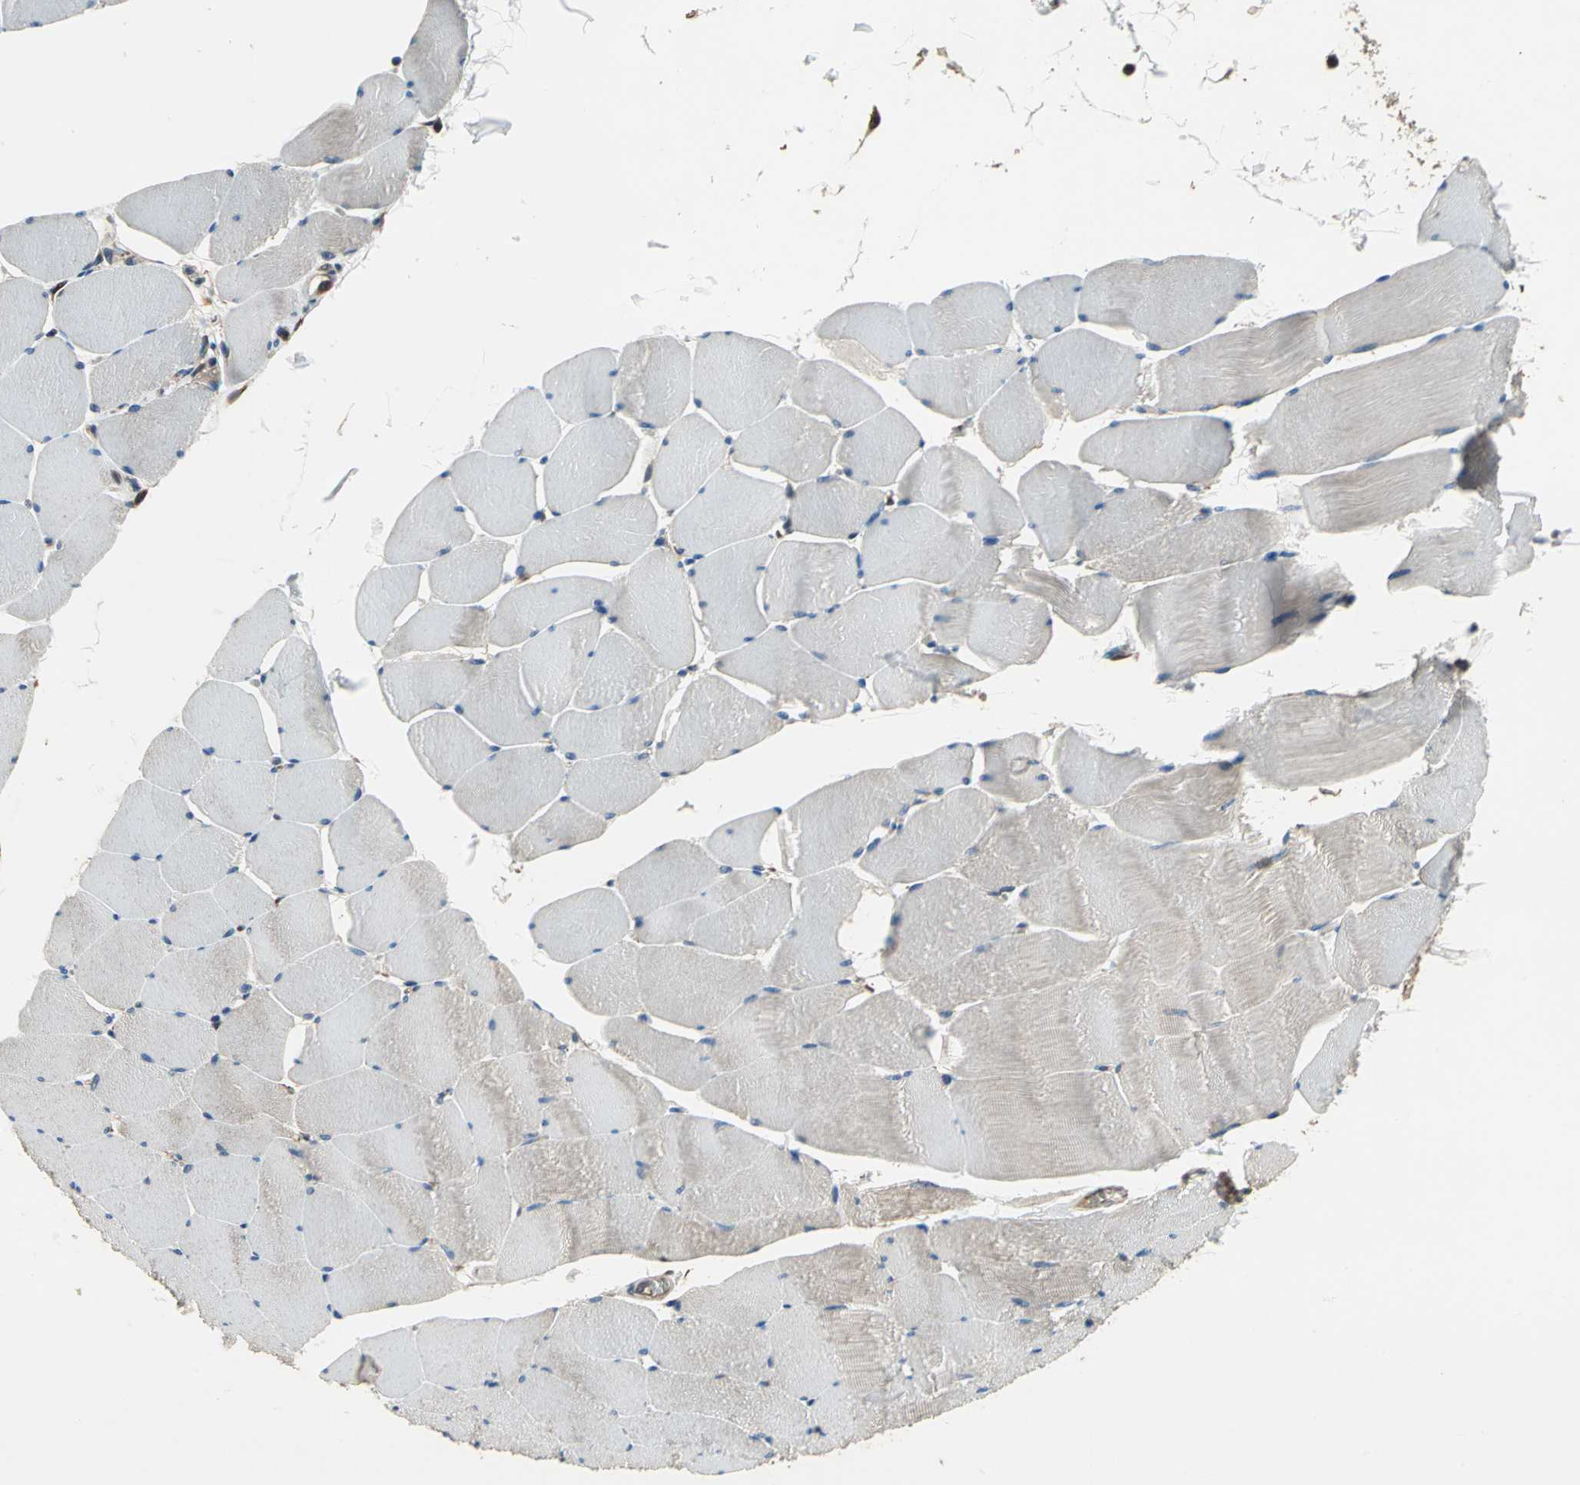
{"staining": {"intensity": "weak", "quantity": ">75%", "location": "cytoplasmic/membranous"}, "tissue": "skeletal muscle", "cell_type": "Myocytes", "image_type": "normal", "snomed": [{"axis": "morphology", "description": "Normal tissue, NOS"}, {"axis": "topography", "description": "Skeletal muscle"}], "caption": "High-power microscopy captured an IHC histopathology image of unremarkable skeletal muscle, revealing weak cytoplasmic/membranous expression in approximately >75% of myocytes.", "gene": "CAPN1", "patient": {"sex": "male", "age": 62}}